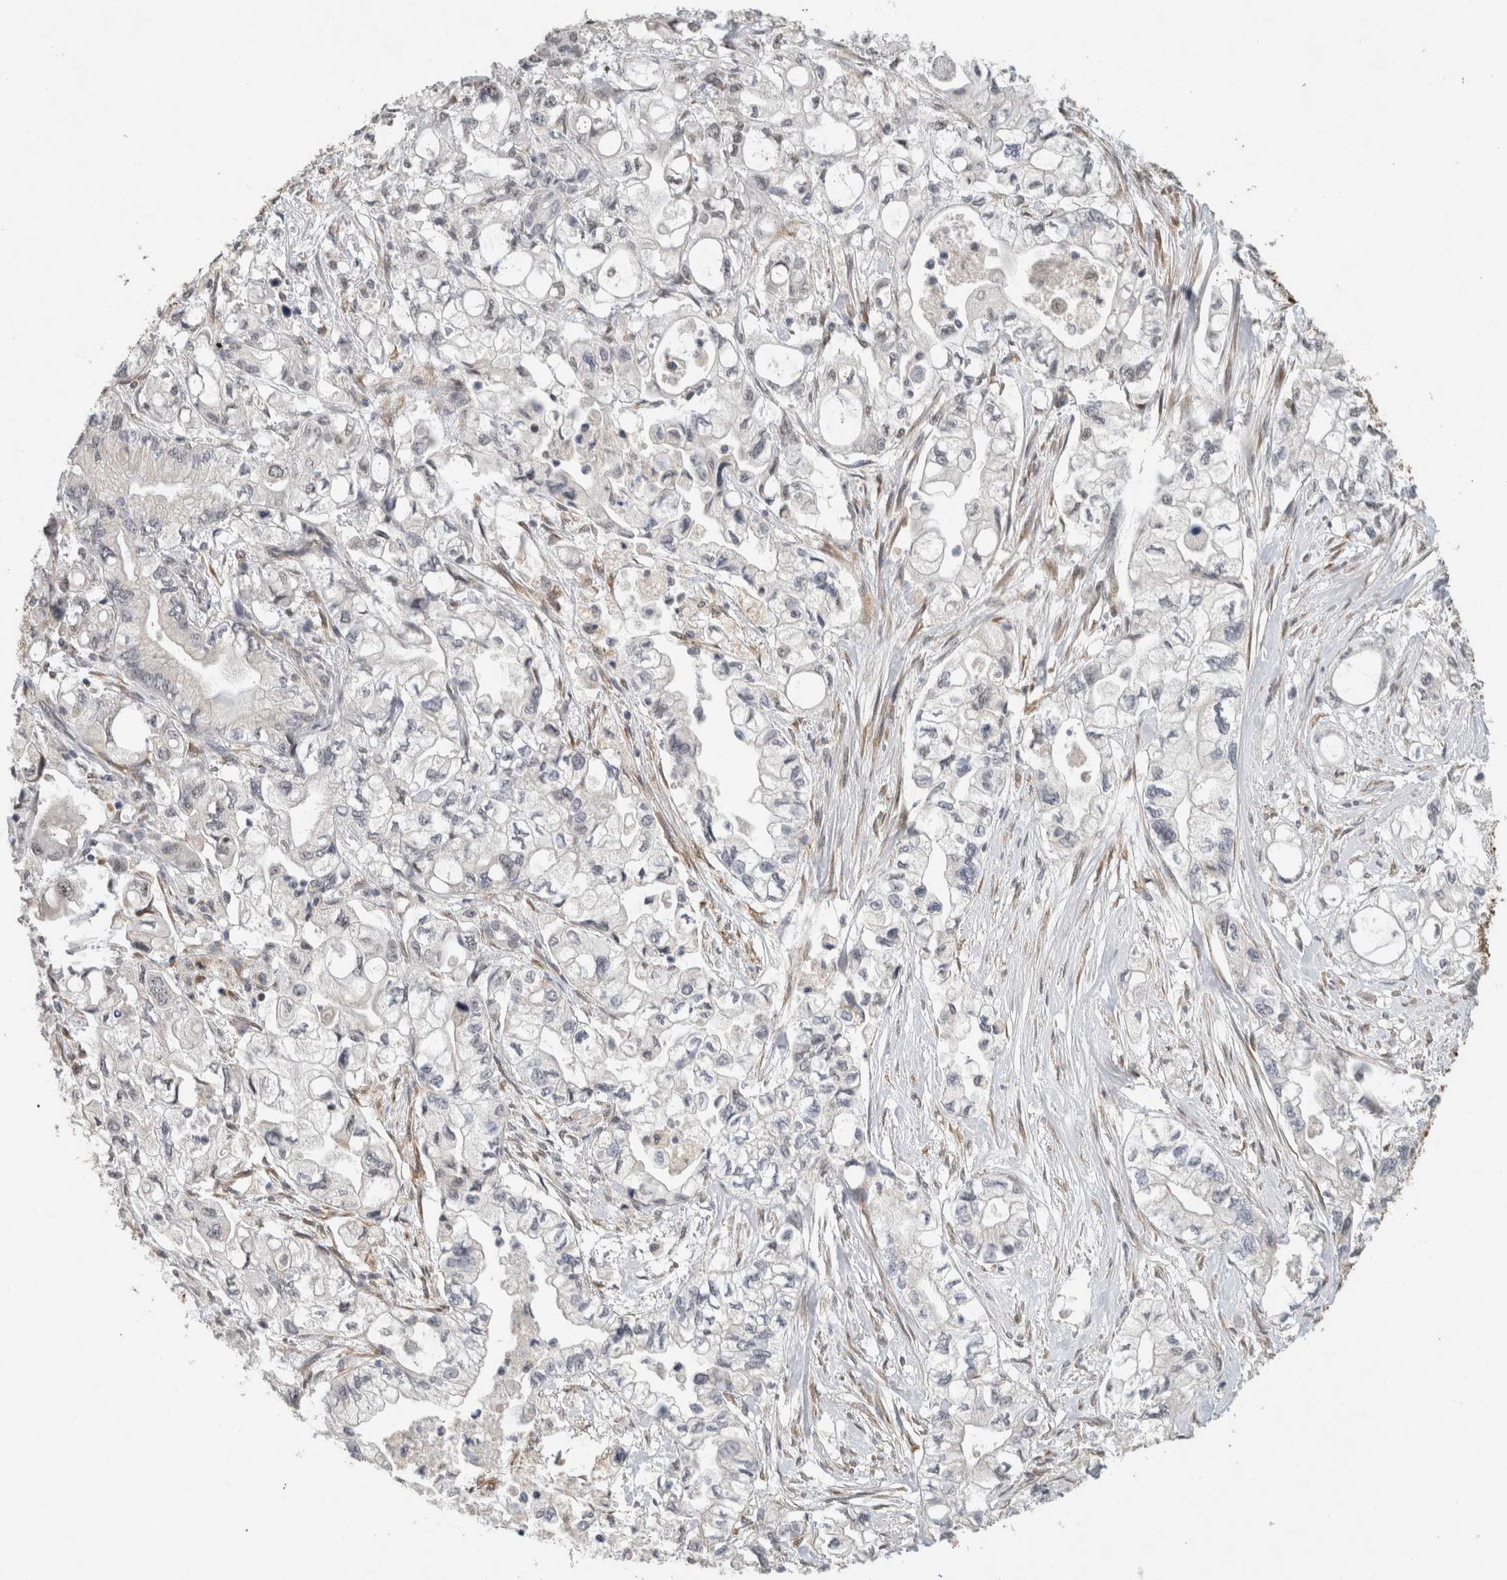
{"staining": {"intensity": "weak", "quantity": "<25%", "location": "nuclear"}, "tissue": "pancreatic cancer", "cell_type": "Tumor cells", "image_type": "cancer", "snomed": [{"axis": "morphology", "description": "Adenocarcinoma, NOS"}, {"axis": "topography", "description": "Pancreas"}], "caption": "DAB immunohistochemical staining of human adenocarcinoma (pancreatic) exhibits no significant staining in tumor cells.", "gene": "DDX42", "patient": {"sex": "male", "age": 79}}